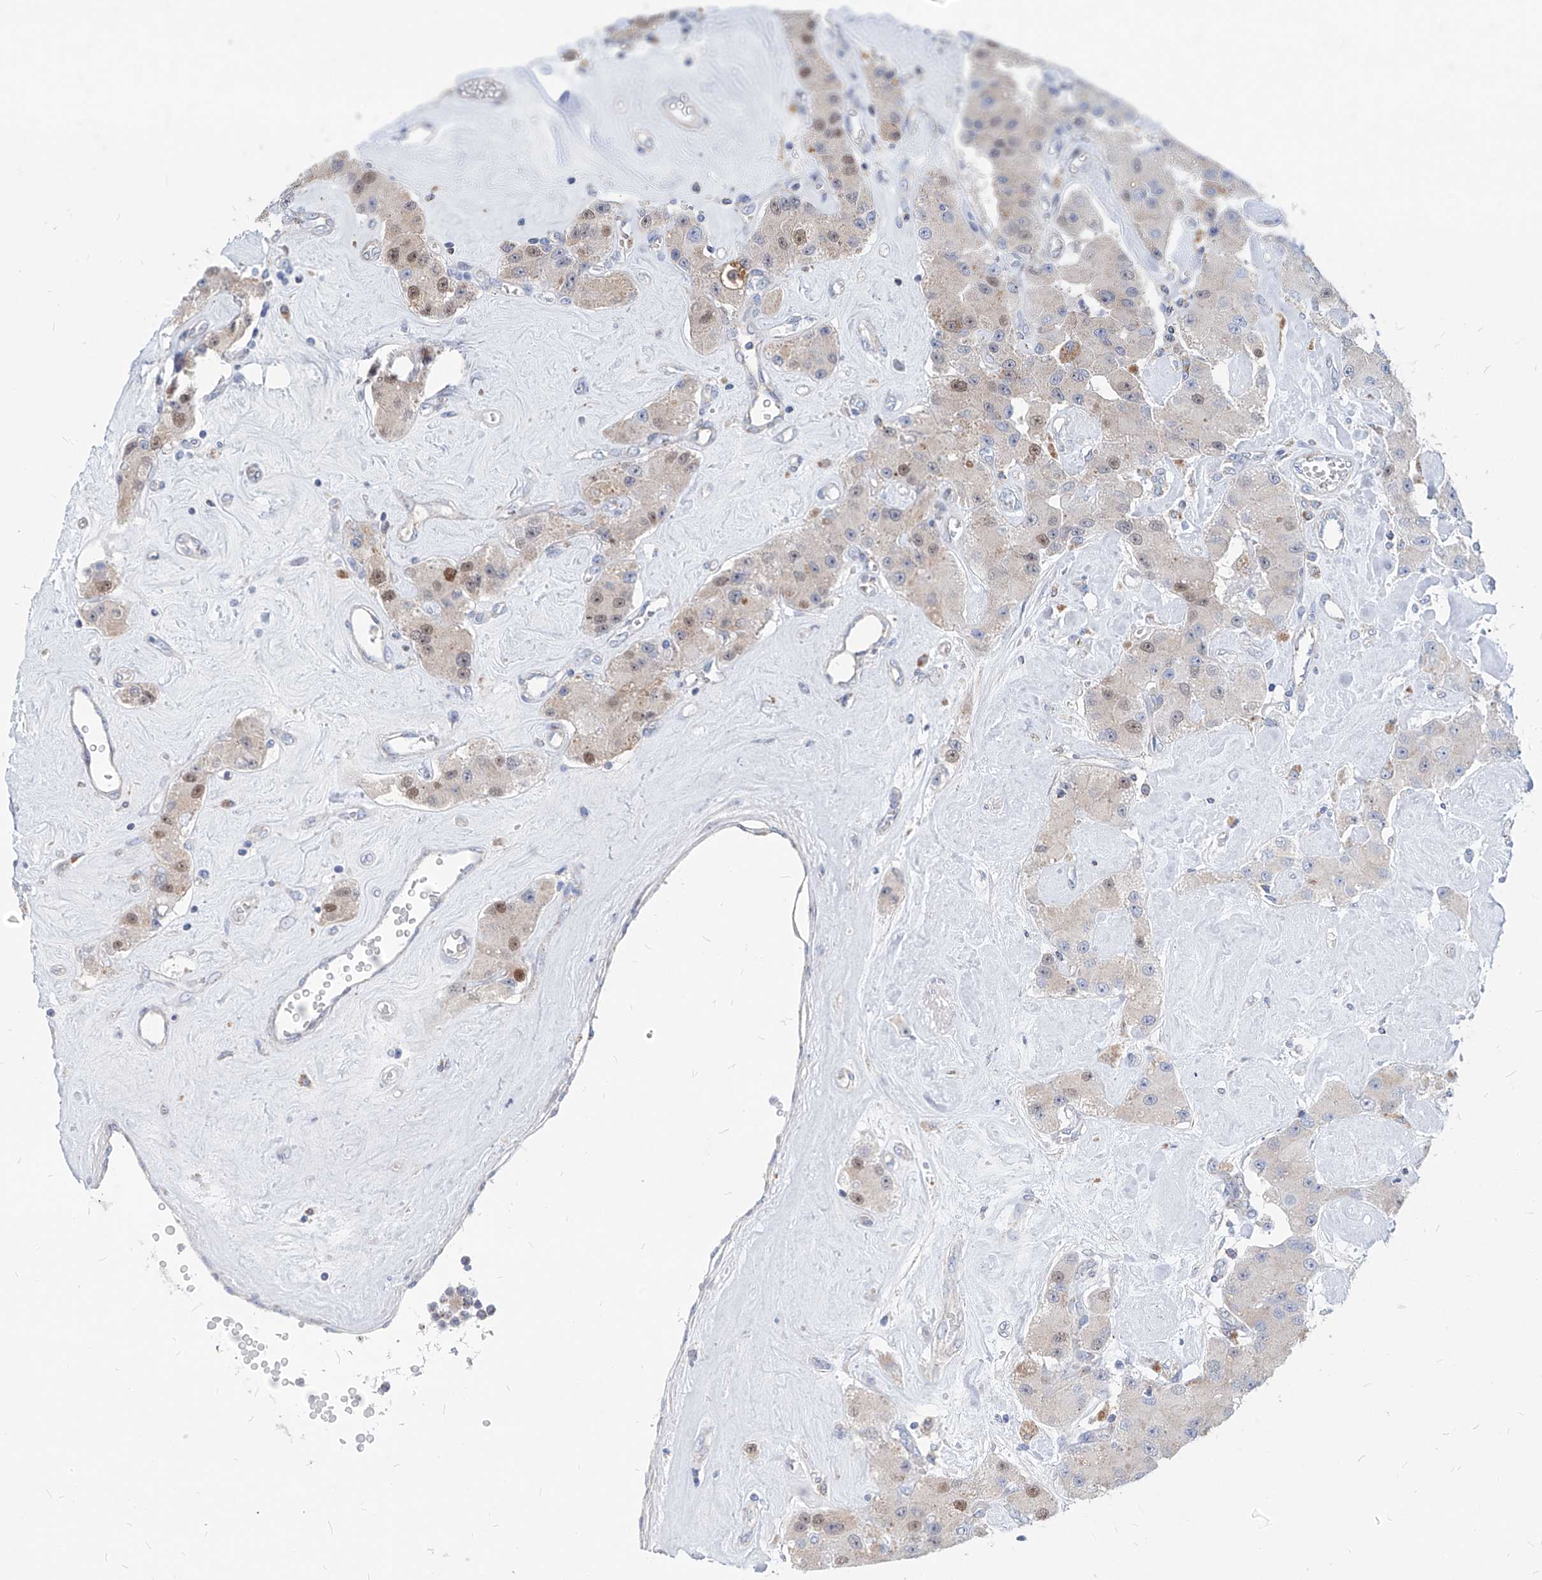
{"staining": {"intensity": "moderate", "quantity": "<25%", "location": "nuclear"}, "tissue": "carcinoid", "cell_type": "Tumor cells", "image_type": "cancer", "snomed": [{"axis": "morphology", "description": "Carcinoid, malignant, NOS"}, {"axis": "topography", "description": "Pancreas"}], "caption": "This is an image of immunohistochemistry (IHC) staining of carcinoid (malignant), which shows moderate expression in the nuclear of tumor cells.", "gene": "AGPS", "patient": {"sex": "male", "age": 41}}